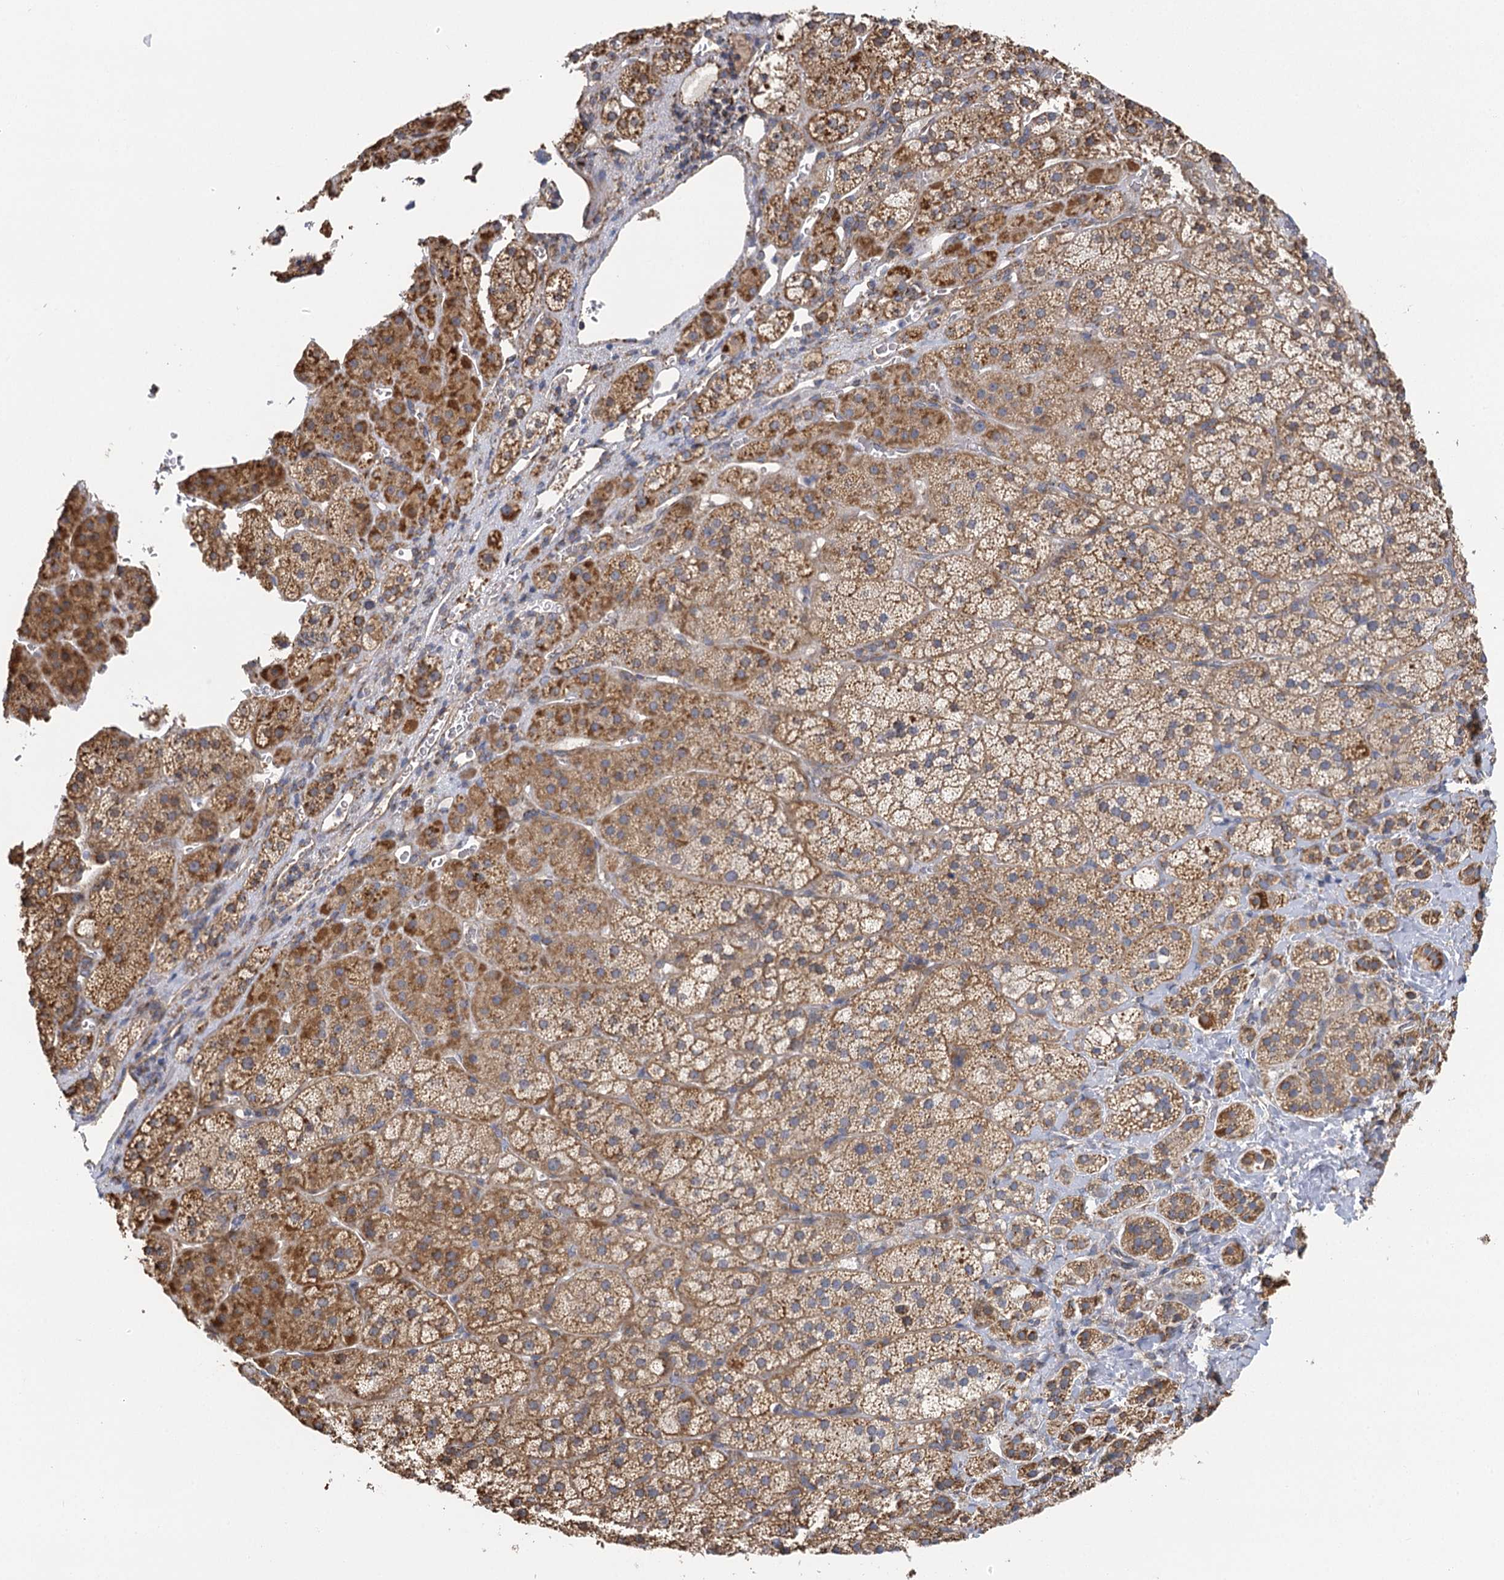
{"staining": {"intensity": "moderate", "quantity": ">75%", "location": "cytoplasmic/membranous"}, "tissue": "adrenal gland", "cell_type": "Glandular cells", "image_type": "normal", "snomed": [{"axis": "morphology", "description": "Normal tissue, NOS"}, {"axis": "topography", "description": "Adrenal gland"}], "caption": "Glandular cells show moderate cytoplasmic/membranous staining in about >75% of cells in benign adrenal gland. (Stains: DAB (3,3'-diaminobenzidine) in brown, nuclei in blue, Microscopy: brightfield microscopy at high magnification).", "gene": "IL11RA", "patient": {"sex": "female", "age": 44}}